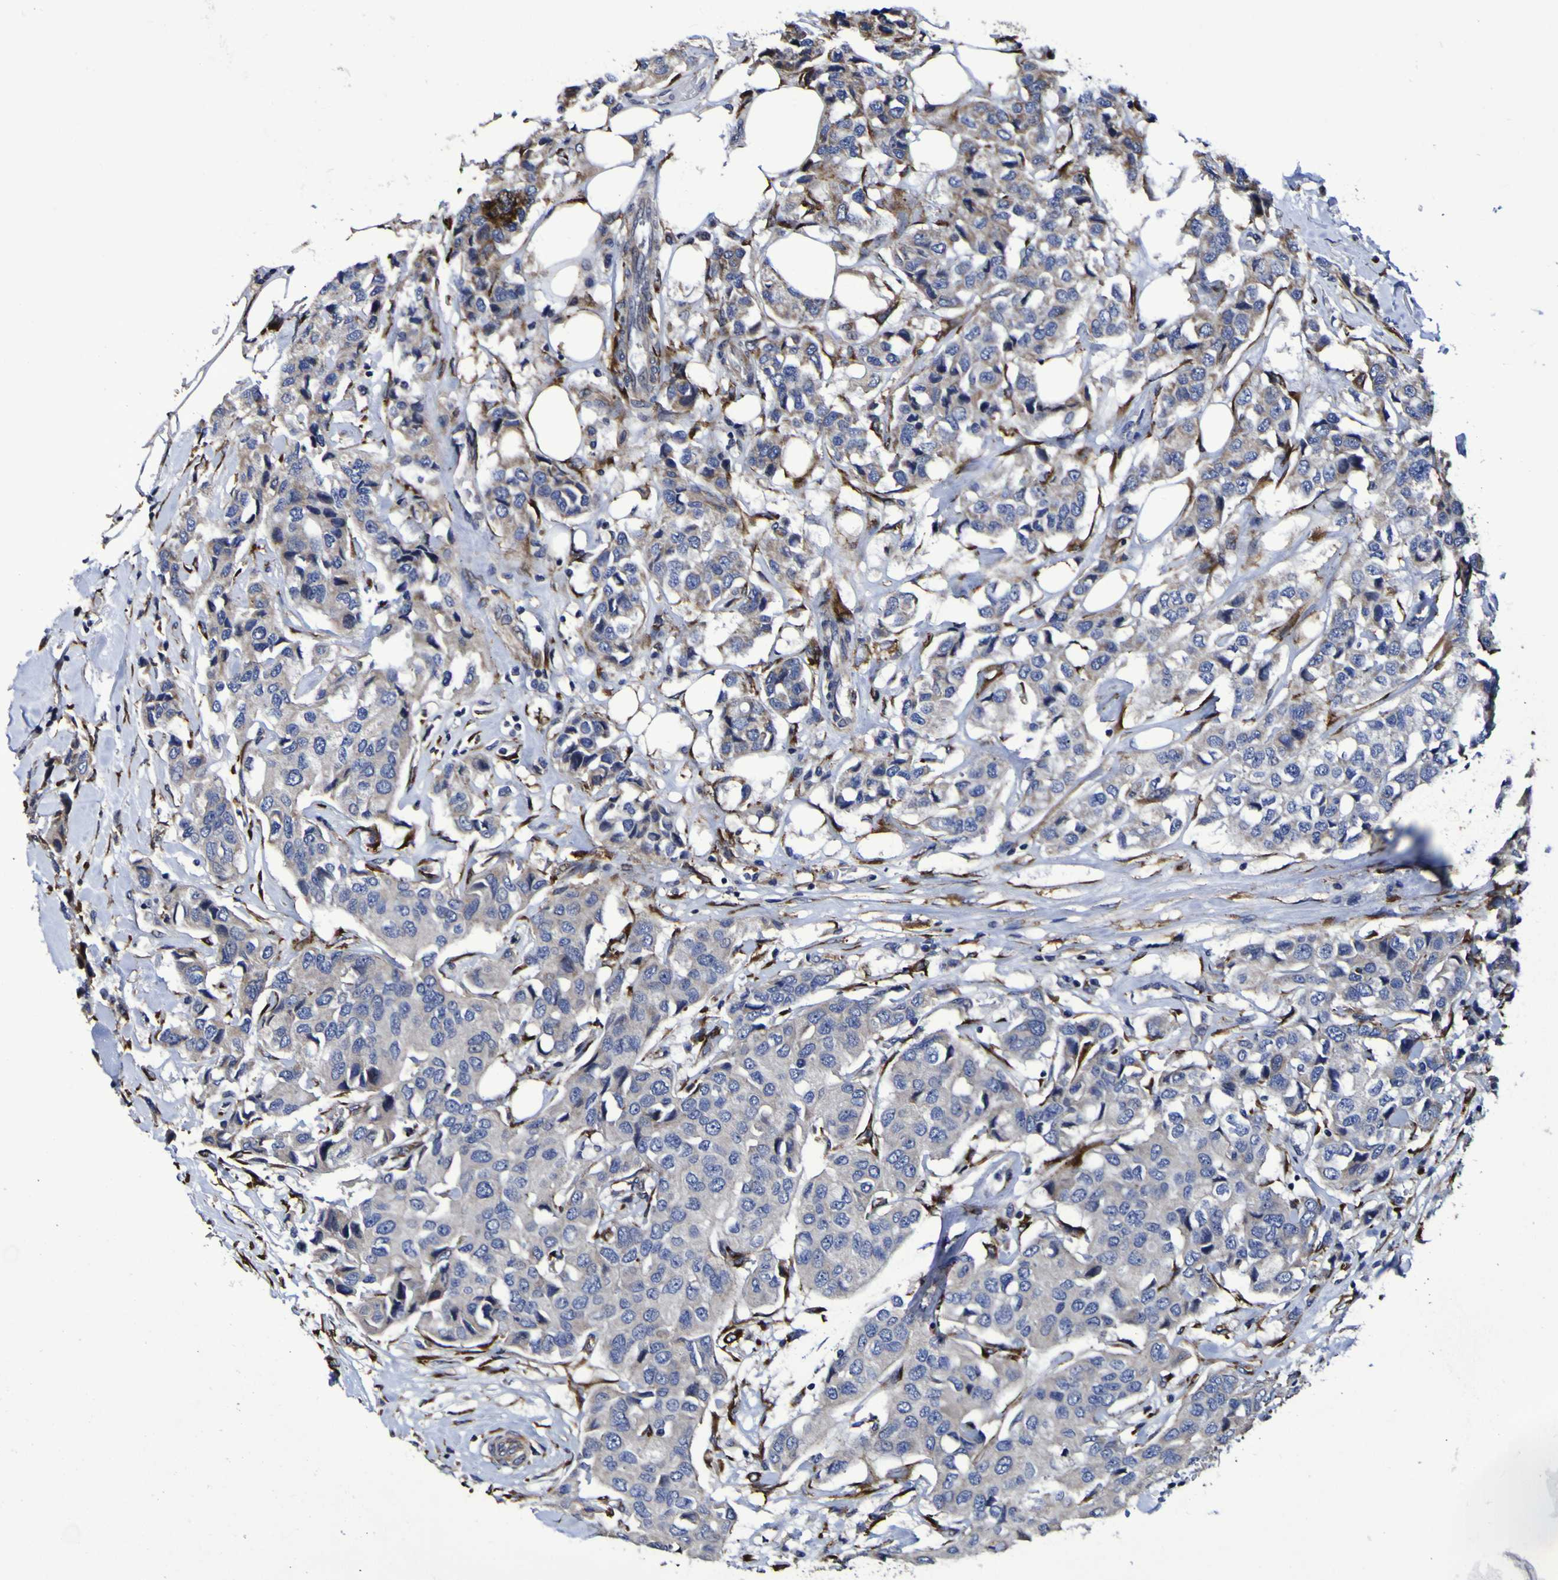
{"staining": {"intensity": "weak", "quantity": "<25%", "location": "cytoplasmic/membranous"}, "tissue": "breast cancer", "cell_type": "Tumor cells", "image_type": "cancer", "snomed": [{"axis": "morphology", "description": "Duct carcinoma"}, {"axis": "topography", "description": "Breast"}], "caption": "This is a micrograph of IHC staining of breast invasive ductal carcinoma, which shows no positivity in tumor cells.", "gene": "P3H1", "patient": {"sex": "female", "age": 80}}